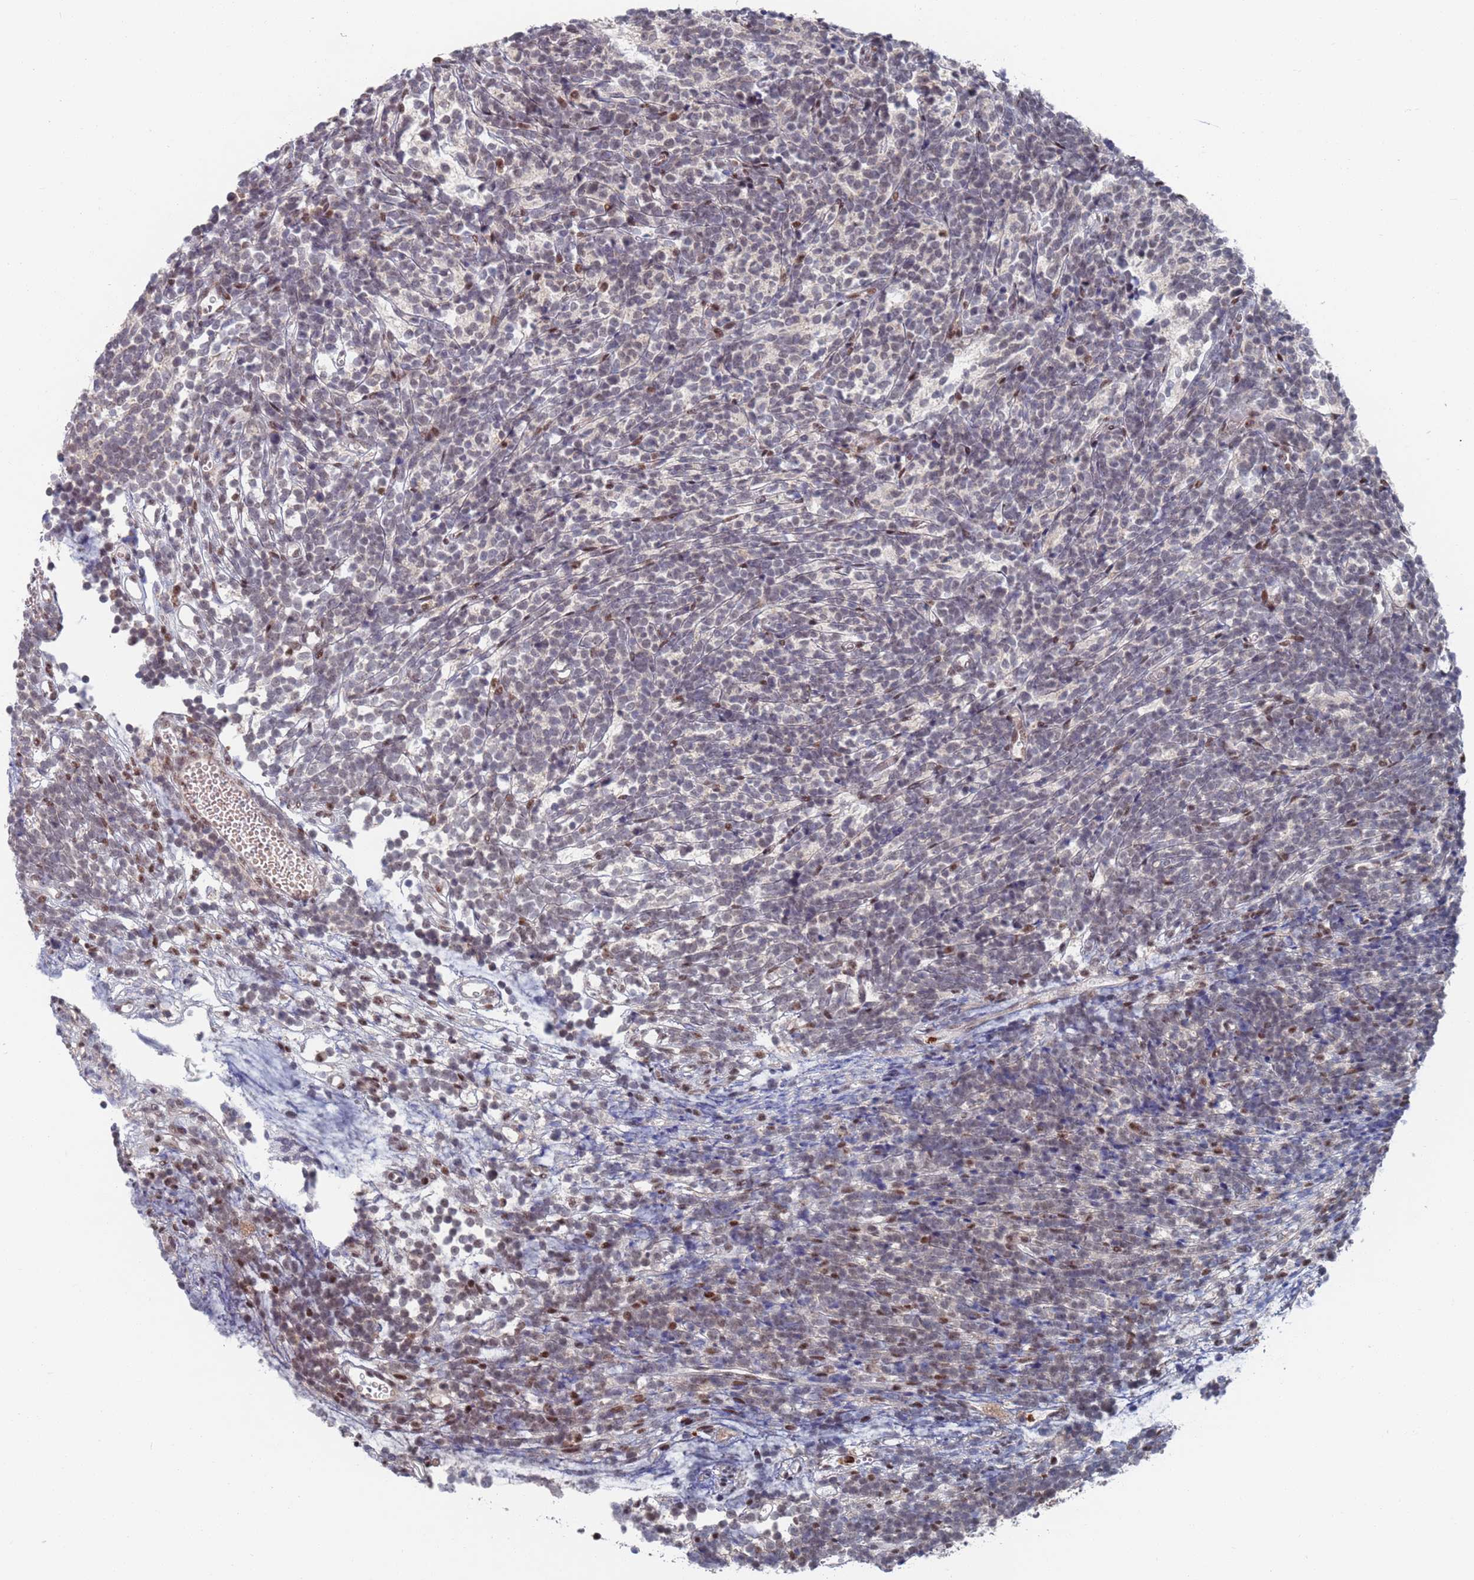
{"staining": {"intensity": "negative", "quantity": "none", "location": "none"}, "tissue": "glioma", "cell_type": "Tumor cells", "image_type": "cancer", "snomed": [{"axis": "morphology", "description": "Glioma, malignant, Low grade"}, {"axis": "topography", "description": "Brain"}], "caption": "An immunohistochemistry (IHC) micrograph of glioma is shown. There is no staining in tumor cells of glioma.", "gene": "RPP25", "patient": {"sex": "female", "age": 1}}